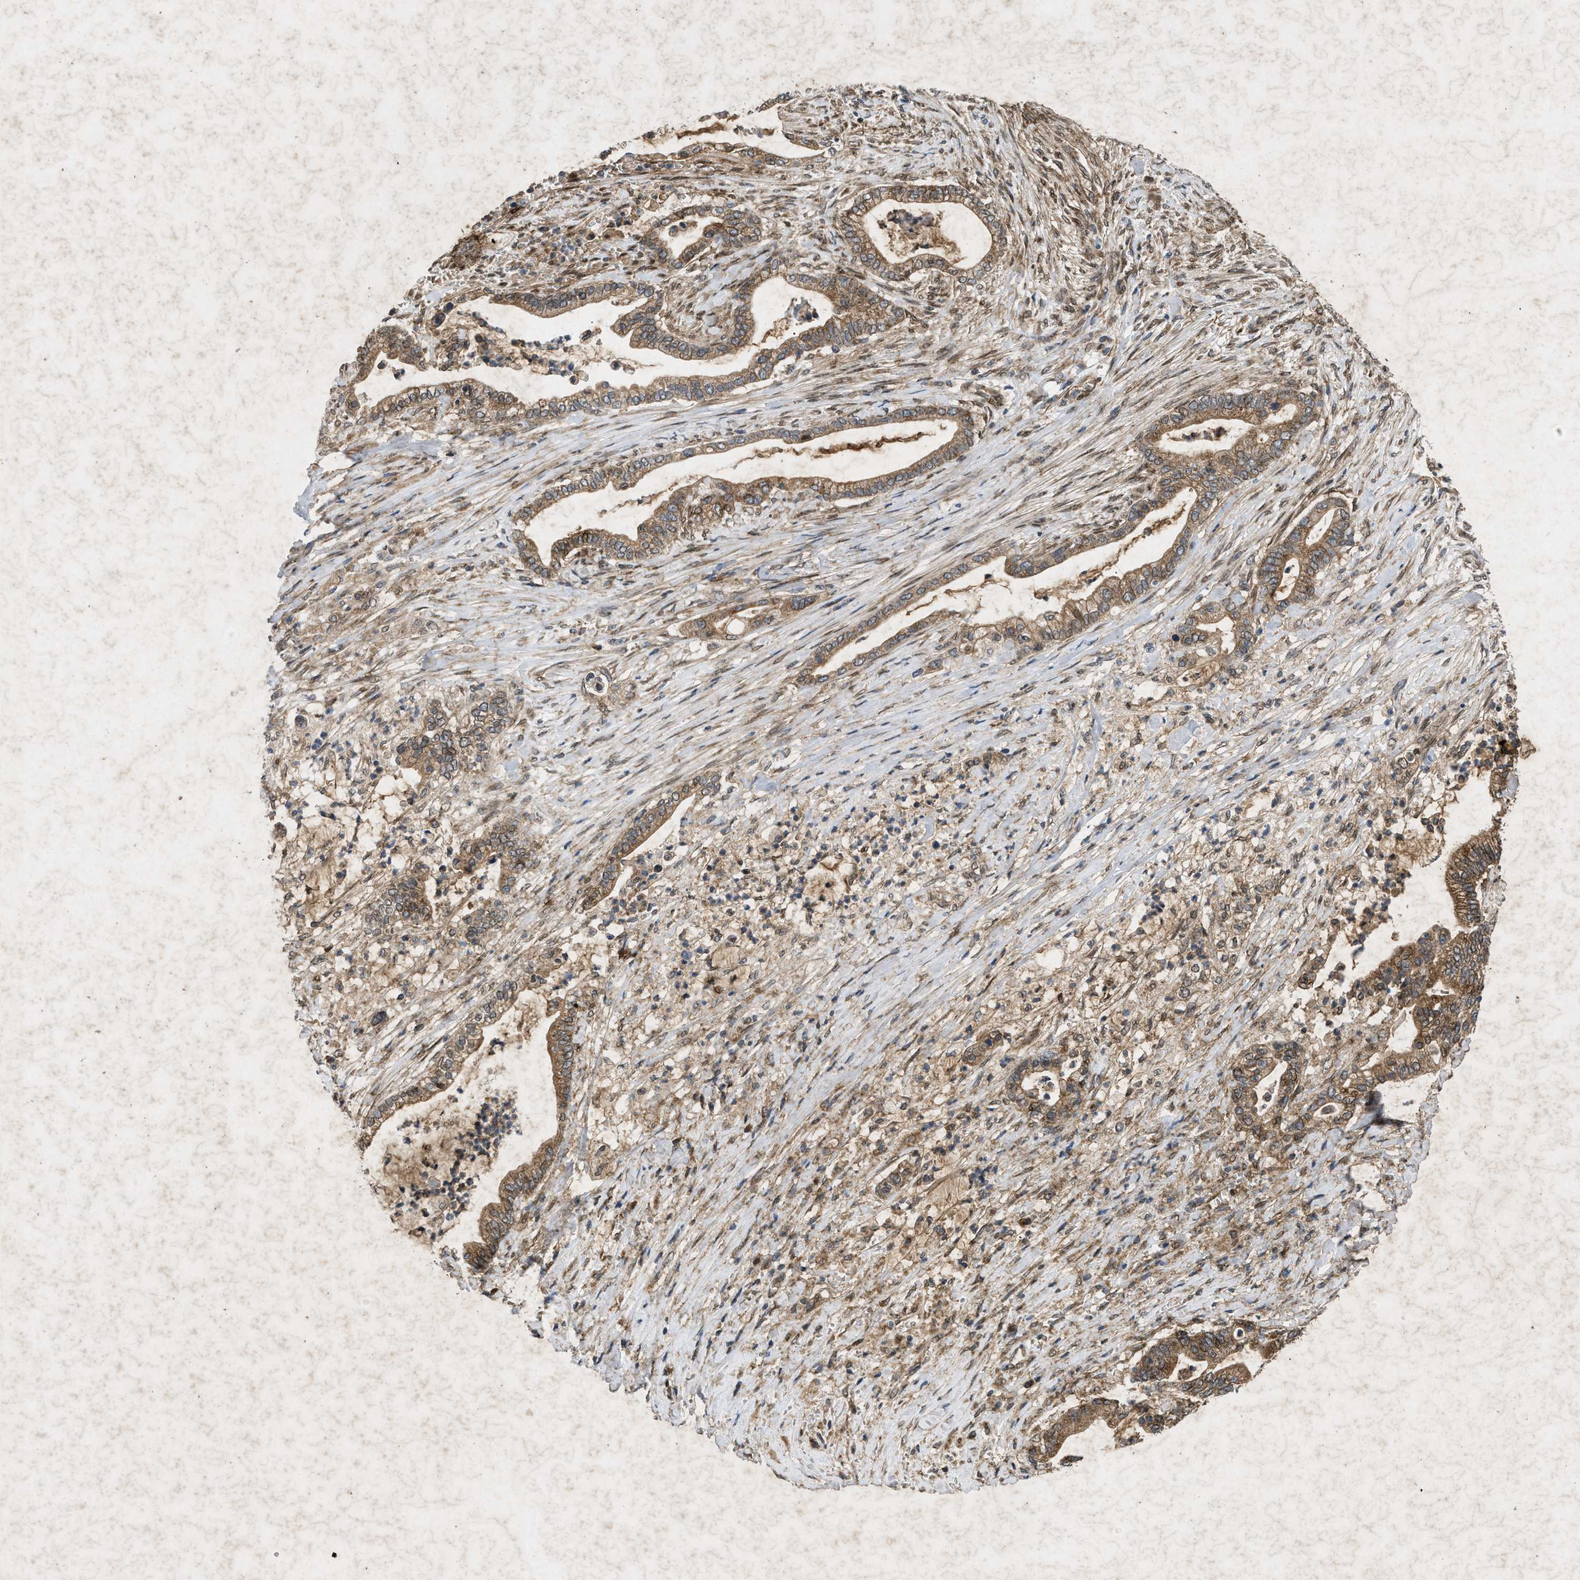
{"staining": {"intensity": "moderate", "quantity": ">75%", "location": "cytoplasmic/membranous"}, "tissue": "pancreatic cancer", "cell_type": "Tumor cells", "image_type": "cancer", "snomed": [{"axis": "morphology", "description": "Adenocarcinoma, NOS"}, {"axis": "topography", "description": "Pancreas"}], "caption": "A photomicrograph showing moderate cytoplasmic/membranous staining in about >75% of tumor cells in pancreatic cancer (adenocarcinoma), as visualized by brown immunohistochemical staining.", "gene": "PRKG2", "patient": {"sex": "male", "age": 69}}